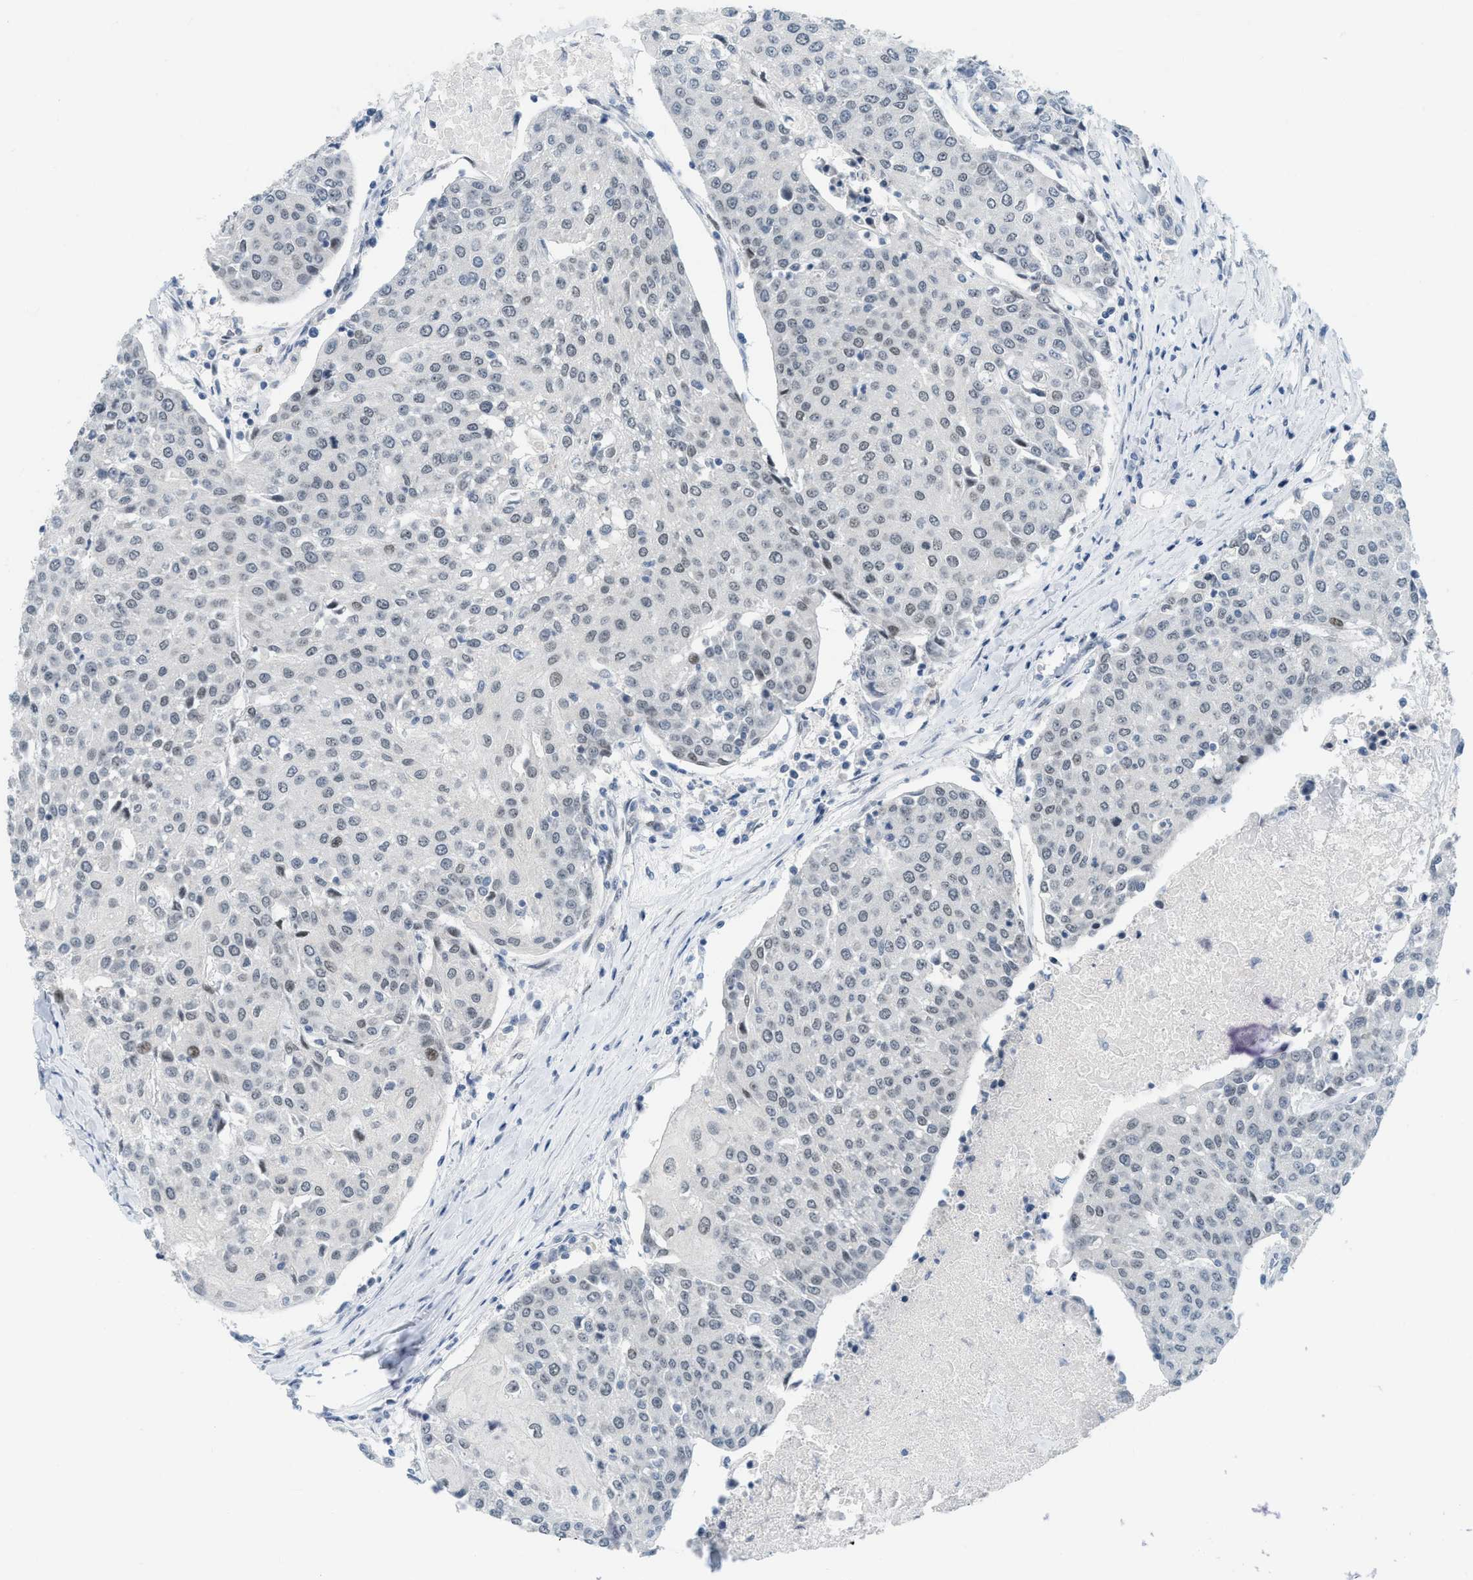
{"staining": {"intensity": "moderate", "quantity": "<25%", "location": "nuclear"}, "tissue": "urothelial cancer", "cell_type": "Tumor cells", "image_type": "cancer", "snomed": [{"axis": "morphology", "description": "Urothelial carcinoma, High grade"}, {"axis": "topography", "description": "Urinary bladder"}], "caption": "IHC staining of urothelial carcinoma (high-grade), which displays low levels of moderate nuclear expression in approximately <25% of tumor cells indicating moderate nuclear protein positivity. The staining was performed using DAB (brown) for protein detection and nuclei were counterstained in hematoxylin (blue).", "gene": "PBX1", "patient": {"sex": "female", "age": 85}}